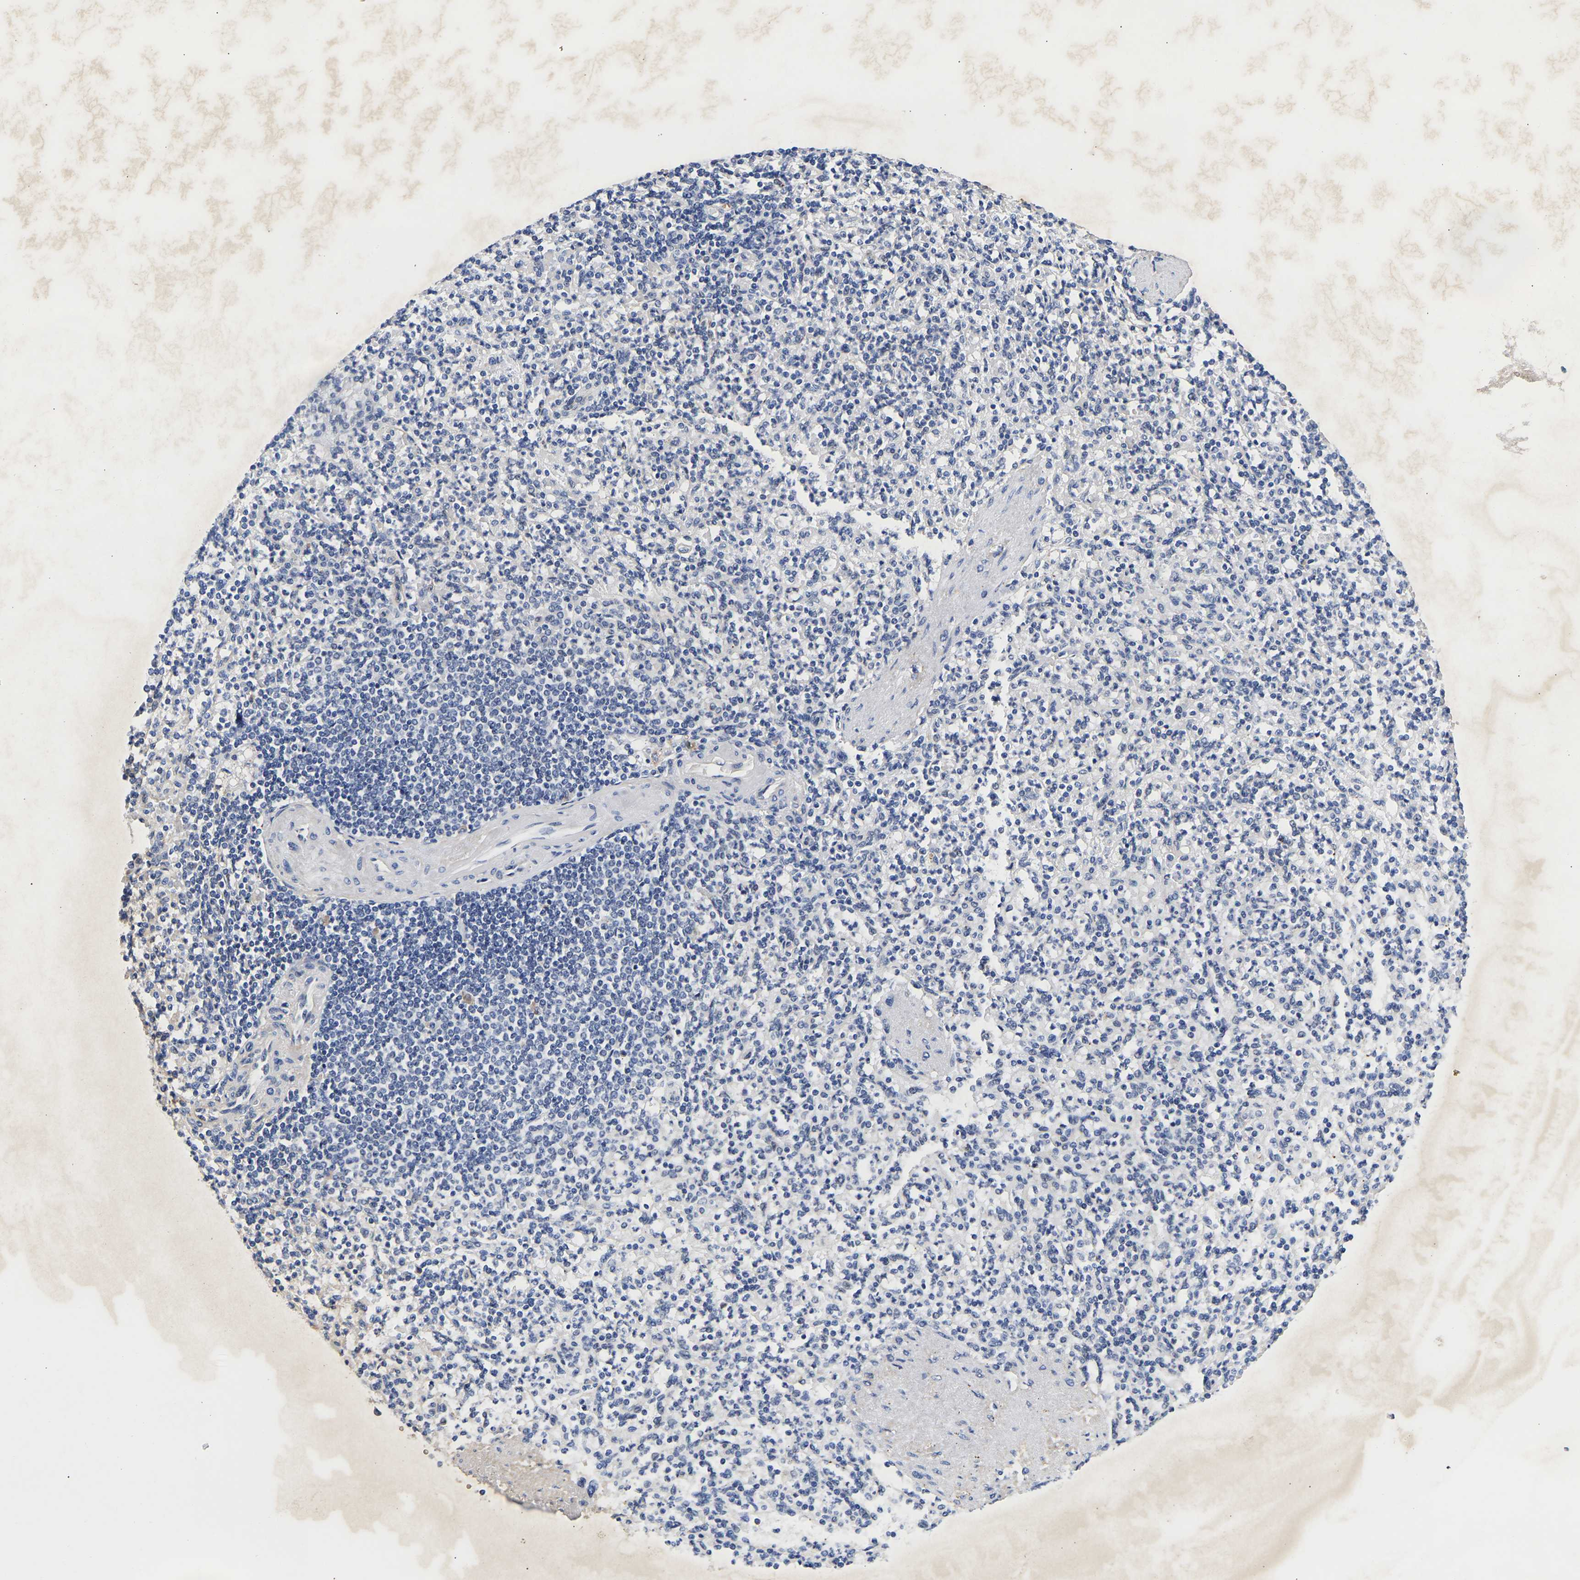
{"staining": {"intensity": "negative", "quantity": "none", "location": "none"}, "tissue": "spleen", "cell_type": "Cells in red pulp", "image_type": "normal", "snomed": [{"axis": "morphology", "description": "Normal tissue, NOS"}, {"axis": "topography", "description": "Spleen"}], "caption": "IHC image of normal human spleen stained for a protein (brown), which shows no positivity in cells in red pulp.", "gene": "CCDC6", "patient": {"sex": "female", "age": 74}}